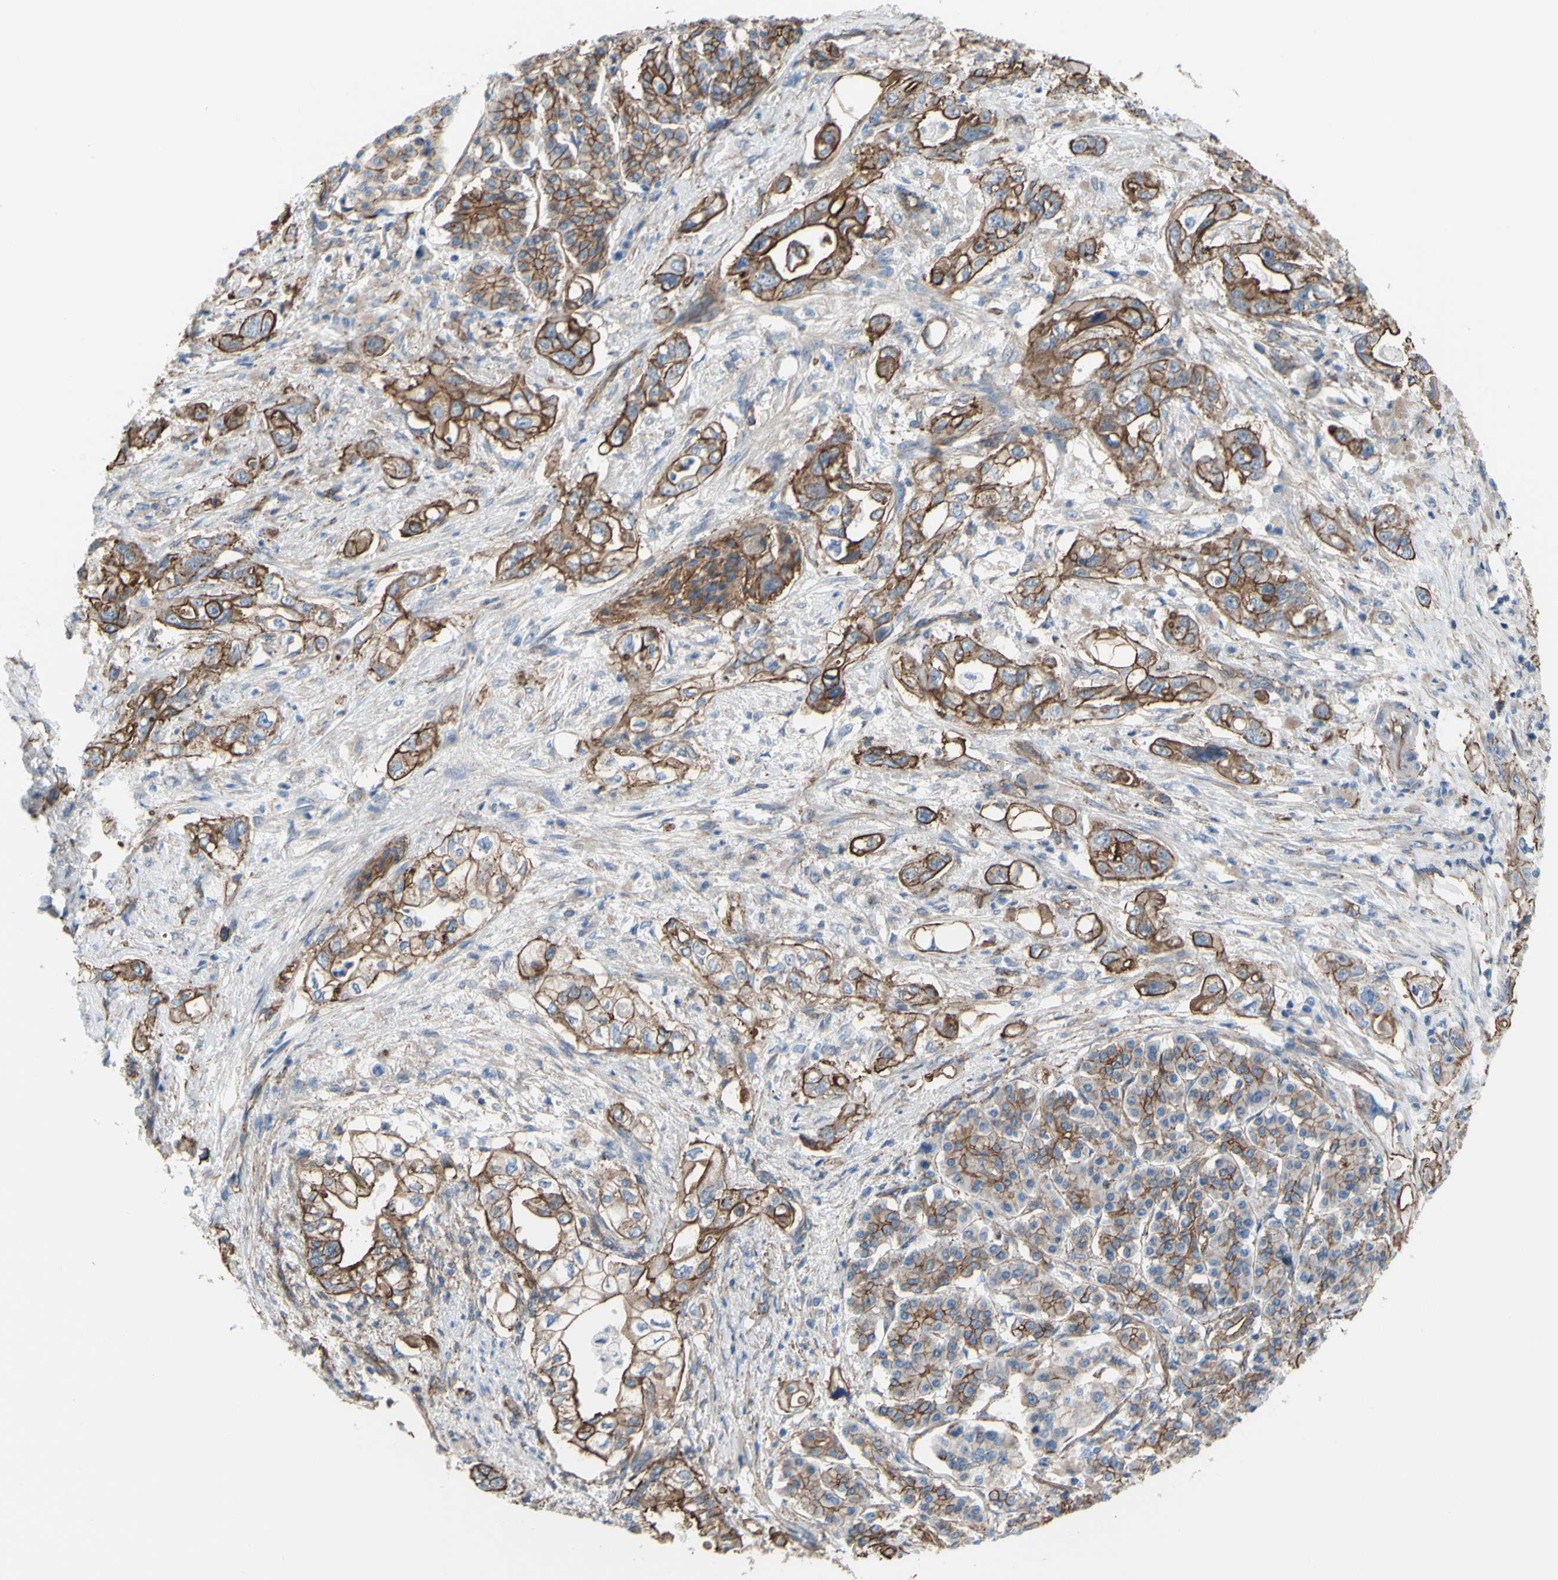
{"staining": {"intensity": "strong", "quantity": ">75%", "location": "cytoplasmic/membranous"}, "tissue": "pancreatic cancer", "cell_type": "Tumor cells", "image_type": "cancer", "snomed": [{"axis": "morphology", "description": "Normal tissue, NOS"}, {"axis": "topography", "description": "Pancreas"}], "caption": "Immunohistochemistry (IHC) micrograph of neoplastic tissue: pancreatic cancer stained using immunohistochemistry (IHC) reveals high levels of strong protein expression localized specifically in the cytoplasmic/membranous of tumor cells, appearing as a cytoplasmic/membranous brown color.", "gene": "TPBG", "patient": {"sex": "male", "age": 42}}